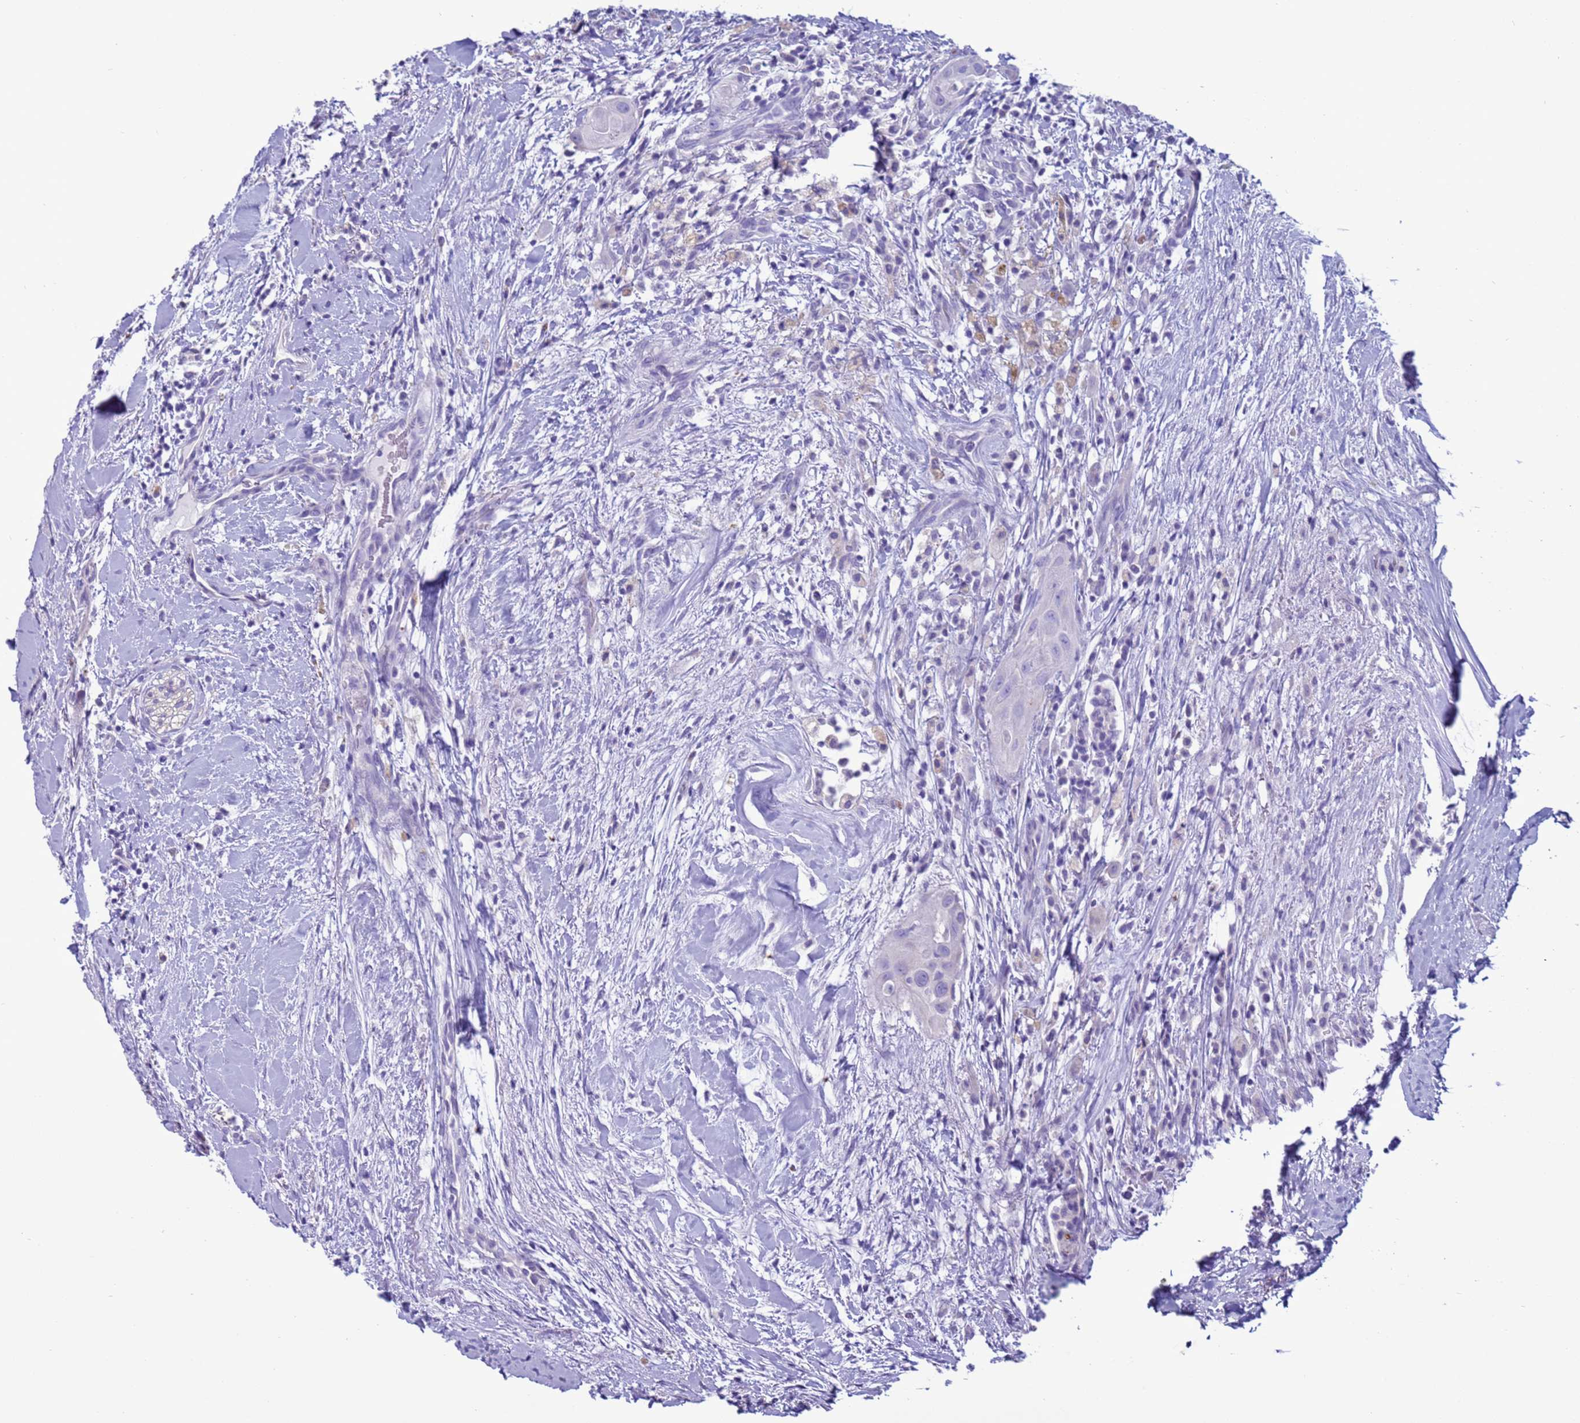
{"staining": {"intensity": "negative", "quantity": "none", "location": "none"}, "tissue": "thyroid cancer", "cell_type": "Tumor cells", "image_type": "cancer", "snomed": [{"axis": "morphology", "description": "Normal tissue, NOS"}, {"axis": "morphology", "description": "Papillary adenocarcinoma, NOS"}, {"axis": "topography", "description": "Thyroid gland"}], "caption": "This photomicrograph is of papillary adenocarcinoma (thyroid) stained with immunohistochemistry (IHC) to label a protein in brown with the nuclei are counter-stained blue. There is no expression in tumor cells.", "gene": "CST4", "patient": {"sex": "female", "age": 59}}